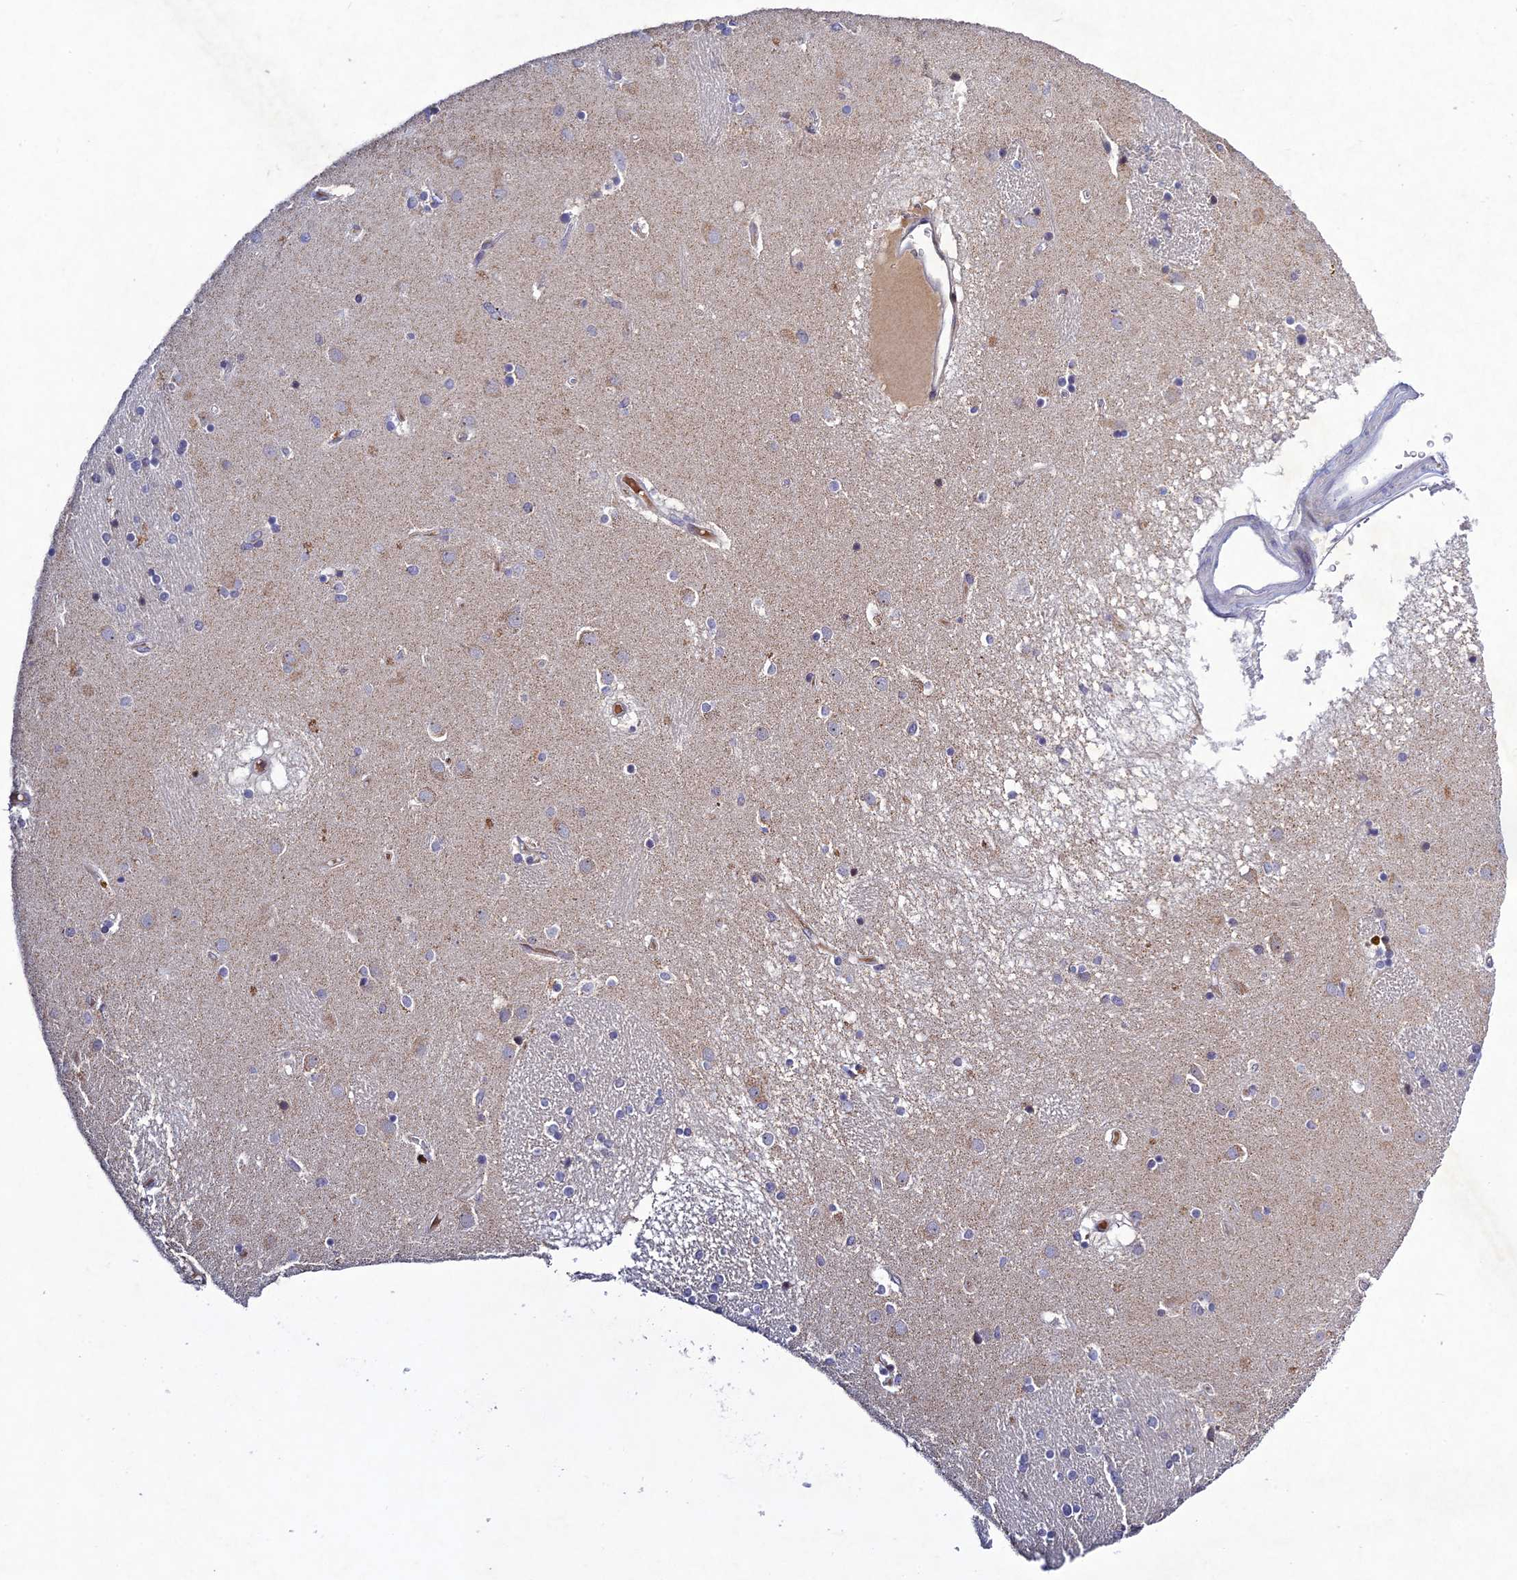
{"staining": {"intensity": "negative", "quantity": "none", "location": "none"}, "tissue": "caudate", "cell_type": "Glial cells", "image_type": "normal", "snomed": [{"axis": "morphology", "description": "Normal tissue, NOS"}, {"axis": "topography", "description": "Lateral ventricle wall"}], "caption": "DAB (3,3'-diaminobenzidine) immunohistochemical staining of benign human caudate reveals no significant positivity in glial cells.", "gene": "CHST5", "patient": {"sex": "male", "age": 70}}